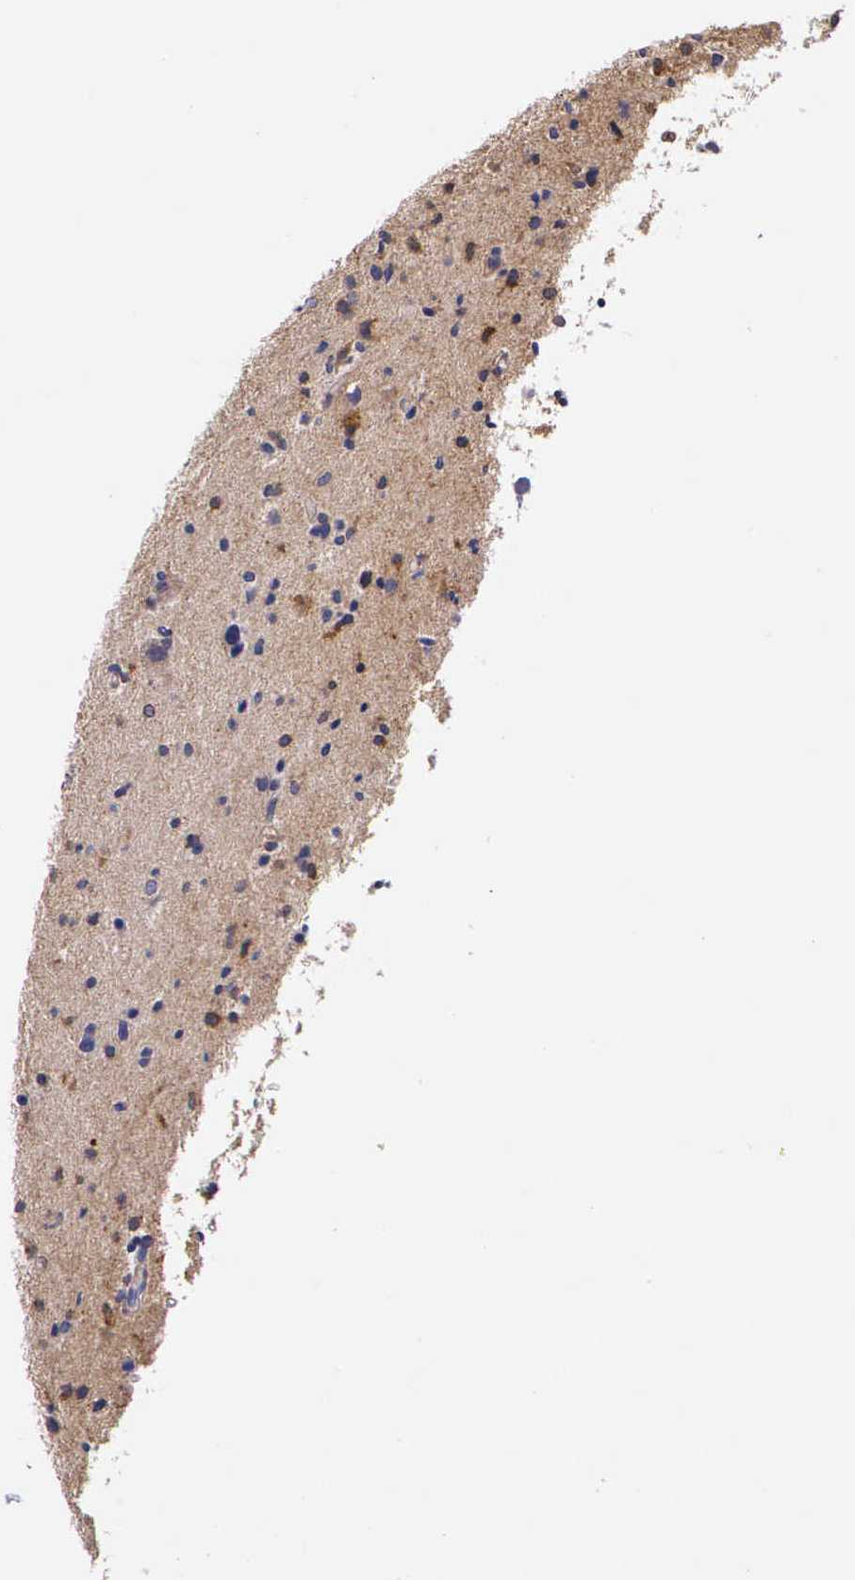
{"staining": {"intensity": "weak", "quantity": "<25%", "location": "cytoplasmic/membranous"}, "tissue": "glioma", "cell_type": "Tumor cells", "image_type": "cancer", "snomed": [{"axis": "morphology", "description": "Glioma, malignant, Low grade"}, {"axis": "topography", "description": "Brain"}], "caption": "Immunohistochemistry (IHC) micrograph of malignant glioma (low-grade) stained for a protein (brown), which displays no expression in tumor cells.", "gene": "BCAR1", "patient": {"sex": "female", "age": 46}}